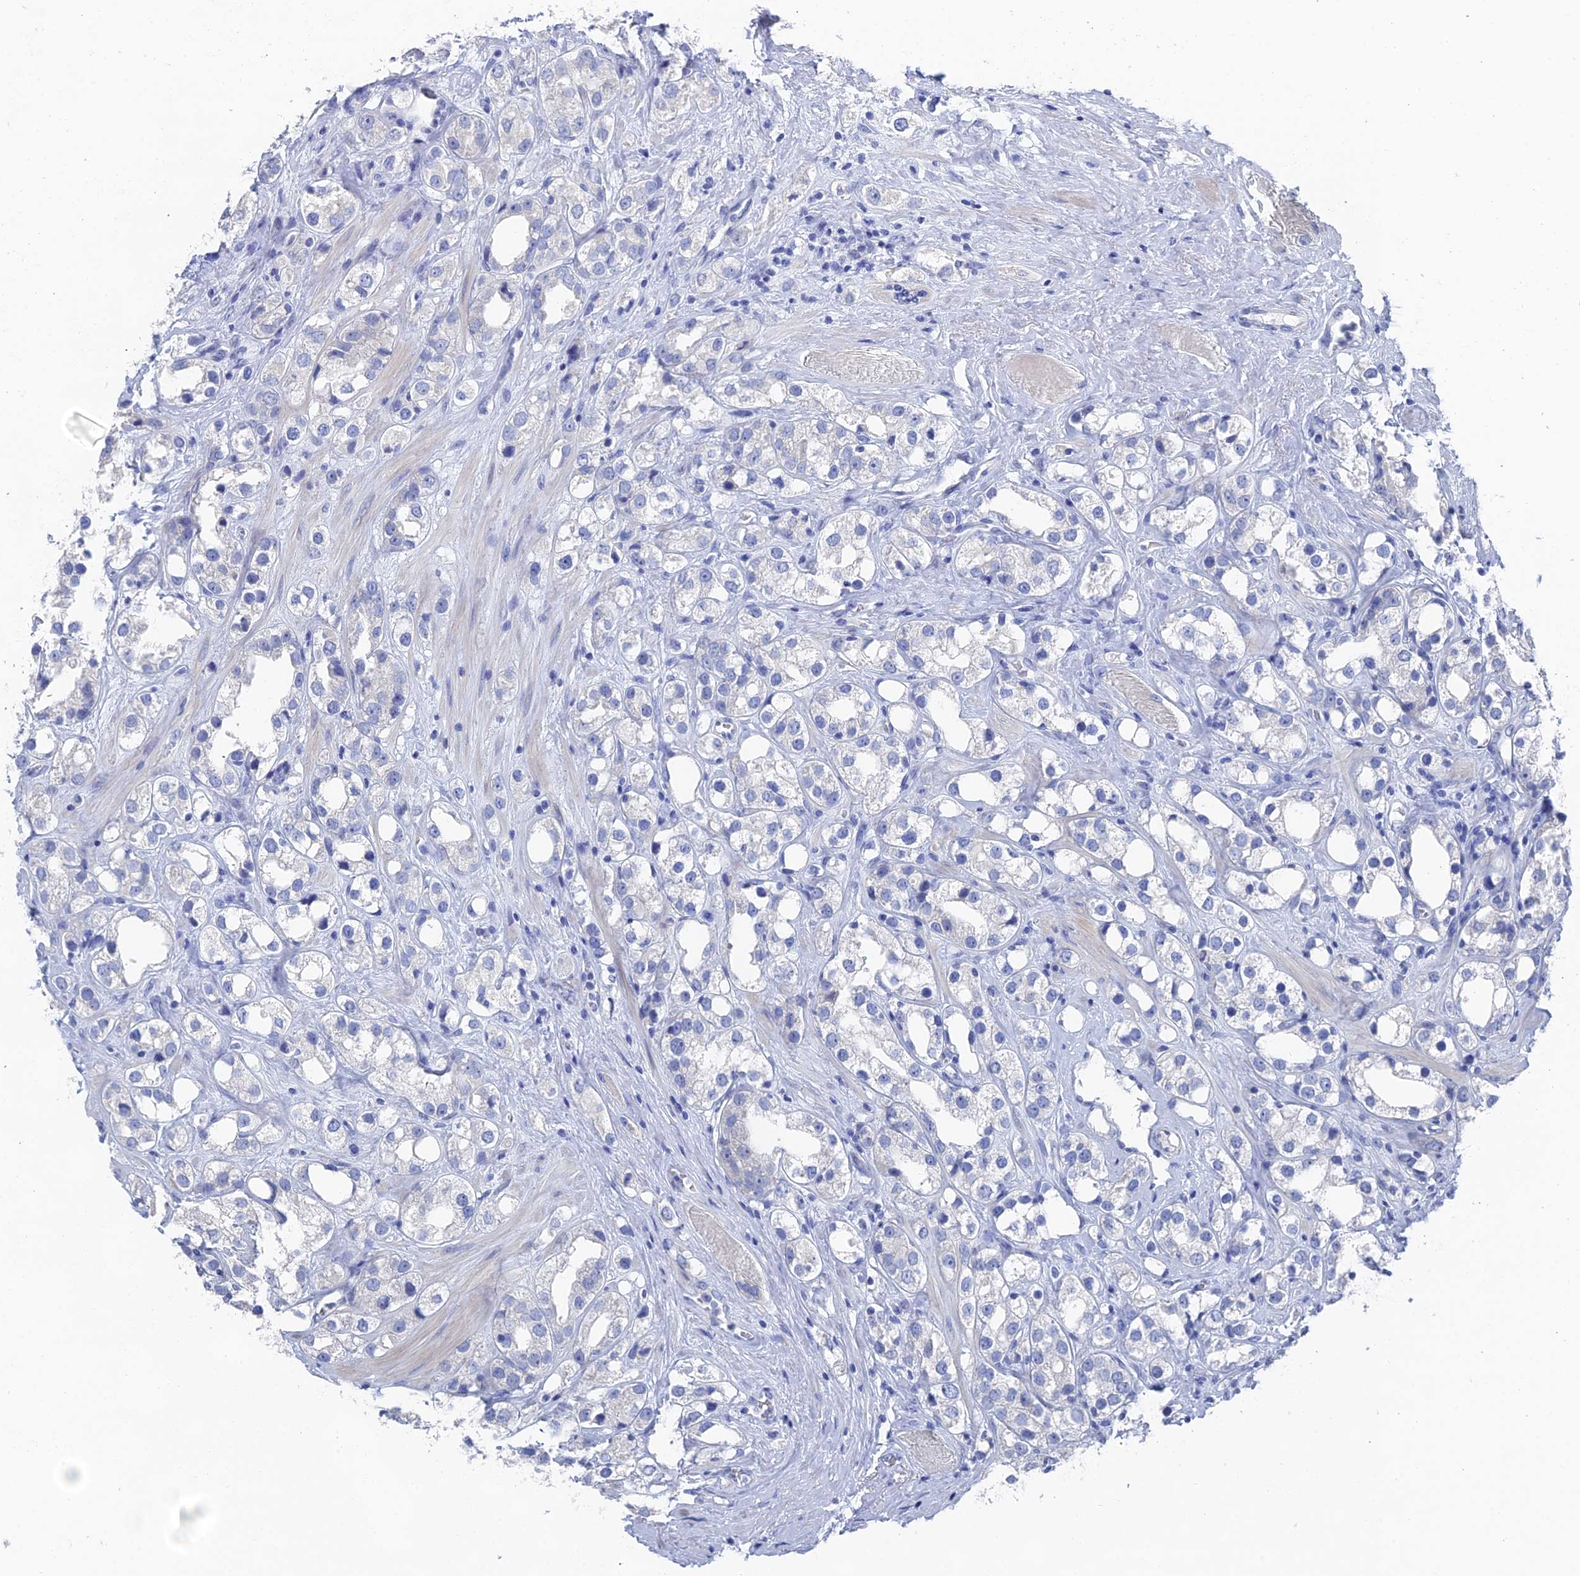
{"staining": {"intensity": "negative", "quantity": "none", "location": "none"}, "tissue": "prostate cancer", "cell_type": "Tumor cells", "image_type": "cancer", "snomed": [{"axis": "morphology", "description": "Adenocarcinoma, NOS"}, {"axis": "topography", "description": "Prostate"}], "caption": "There is no significant staining in tumor cells of prostate cancer (adenocarcinoma).", "gene": "GFAP", "patient": {"sex": "male", "age": 79}}